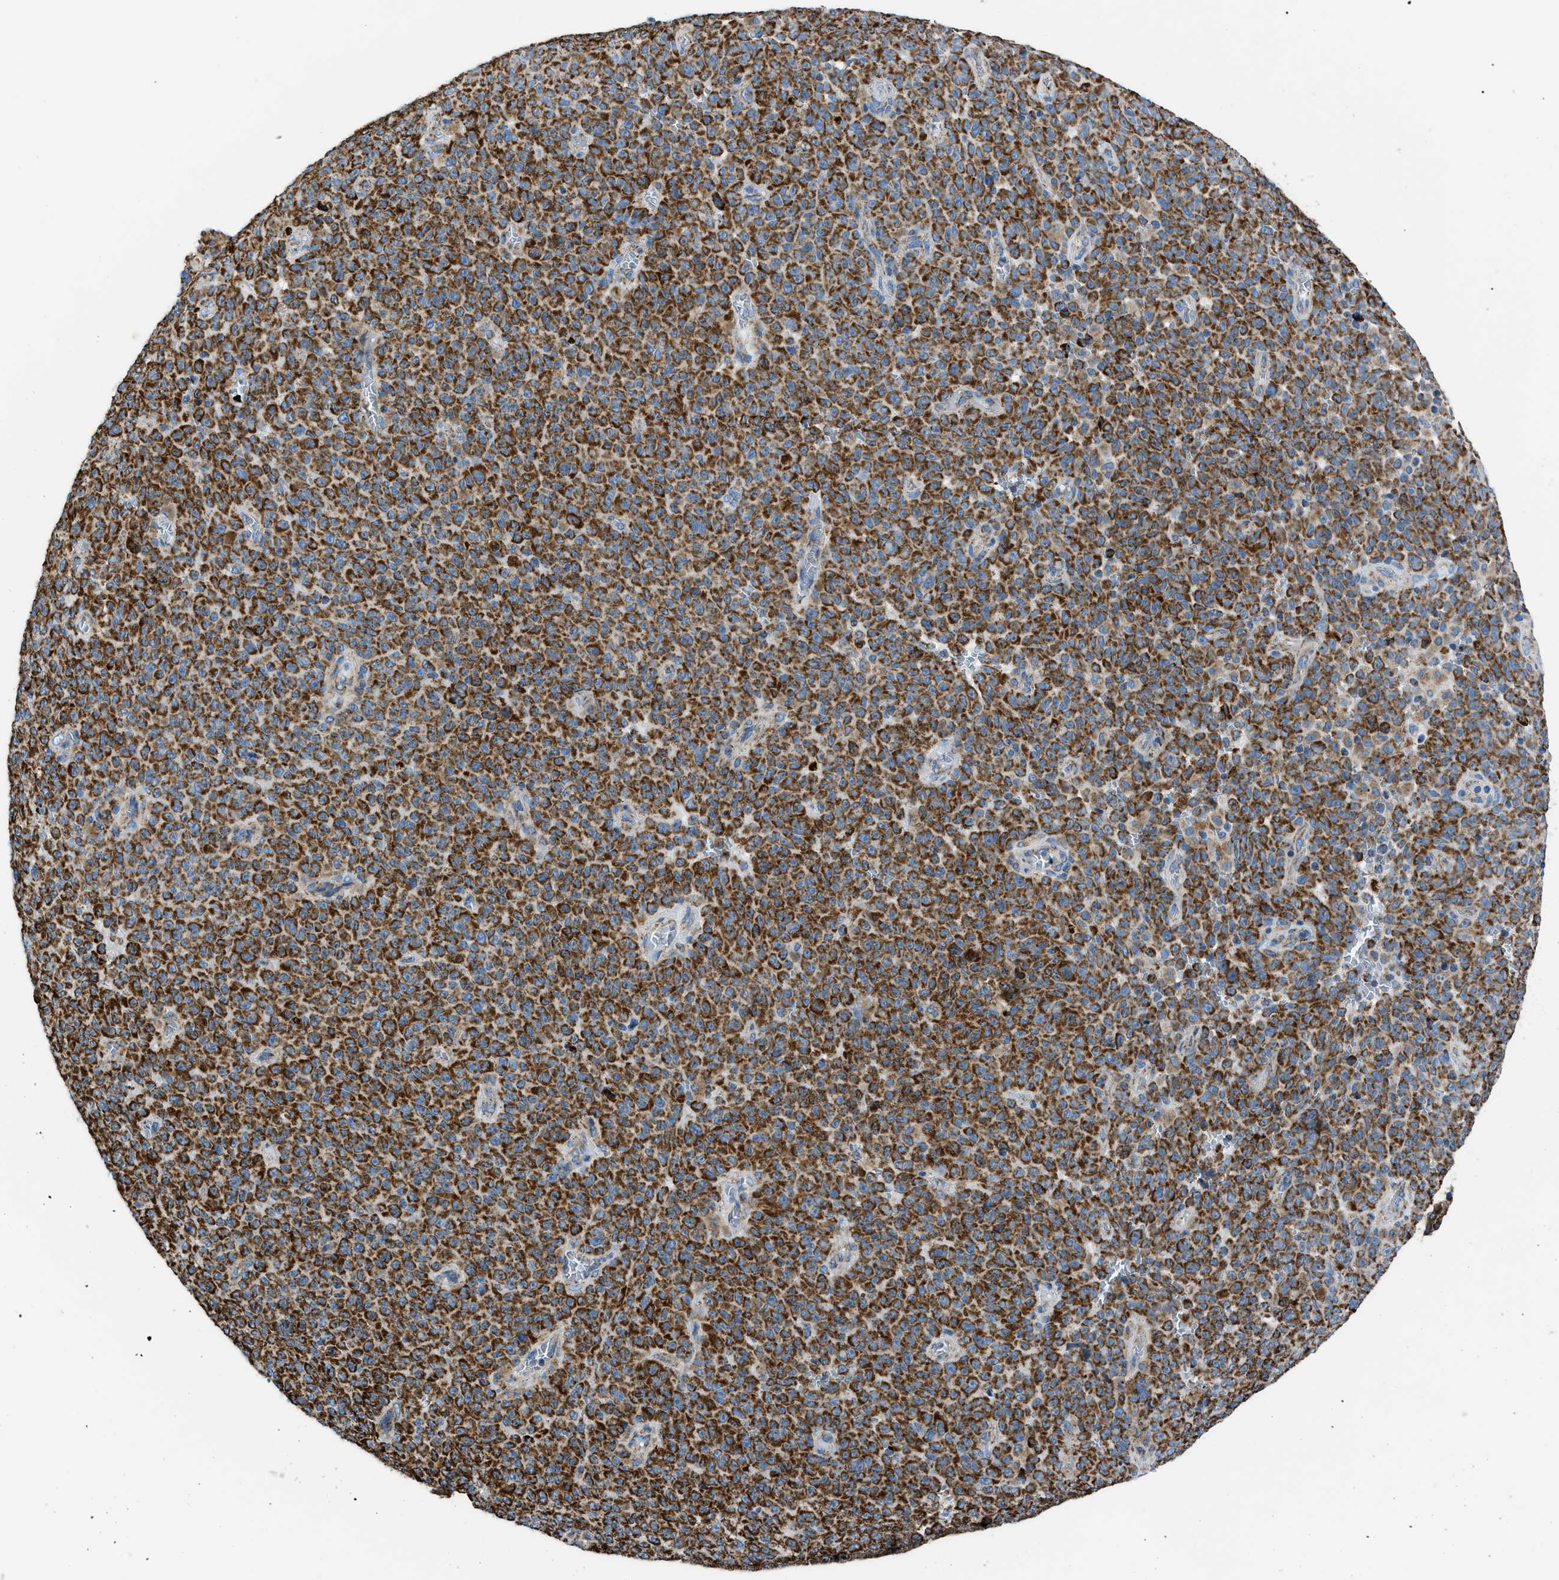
{"staining": {"intensity": "strong", "quantity": ">75%", "location": "cytoplasmic/membranous"}, "tissue": "melanoma", "cell_type": "Tumor cells", "image_type": "cancer", "snomed": [{"axis": "morphology", "description": "Malignant melanoma, NOS"}, {"axis": "topography", "description": "Skin"}], "caption": "Immunohistochemistry histopathology image of neoplastic tissue: human melanoma stained using immunohistochemistry (IHC) demonstrates high levels of strong protein expression localized specifically in the cytoplasmic/membranous of tumor cells, appearing as a cytoplasmic/membranous brown color.", "gene": "PHB2", "patient": {"sex": "female", "age": 82}}